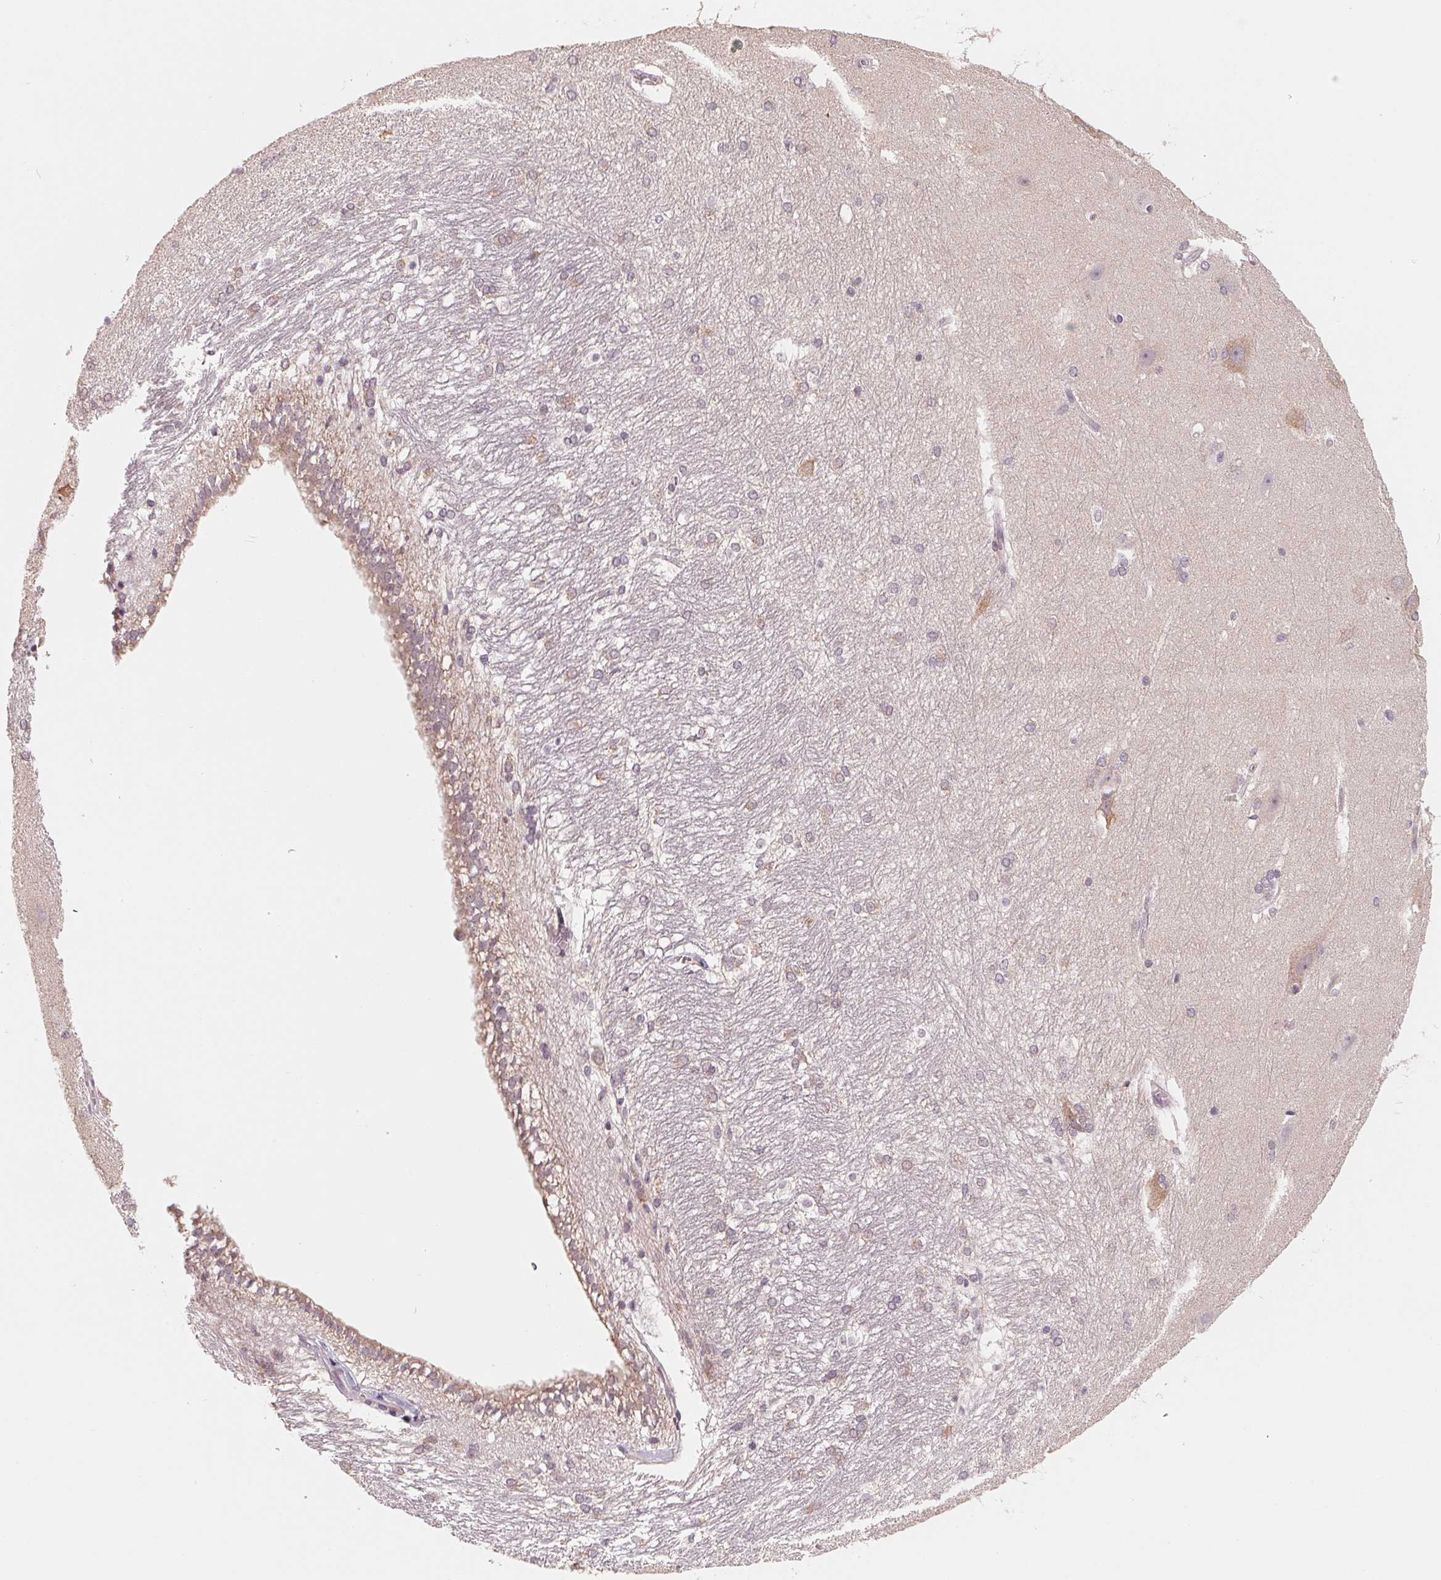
{"staining": {"intensity": "negative", "quantity": "none", "location": "none"}, "tissue": "hippocampus", "cell_type": "Glial cells", "image_type": "normal", "snomed": [{"axis": "morphology", "description": "Normal tissue, NOS"}, {"axis": "topography", "description": "Cerebral cortex"}, {"axis": "topography", "description": "Hippocampus"}], "caption": "Immunohistochemical staining of benign human hippocampus demonstrates no significant expression in glial cells. The staining was performed using DAB to visualize the protein expression in brown, while the nuclei were stained in blue with hematoxylin (Magnification: 20x).", "gene": "GIGYF2", "patient": {"sex": "female", "age": 19}}